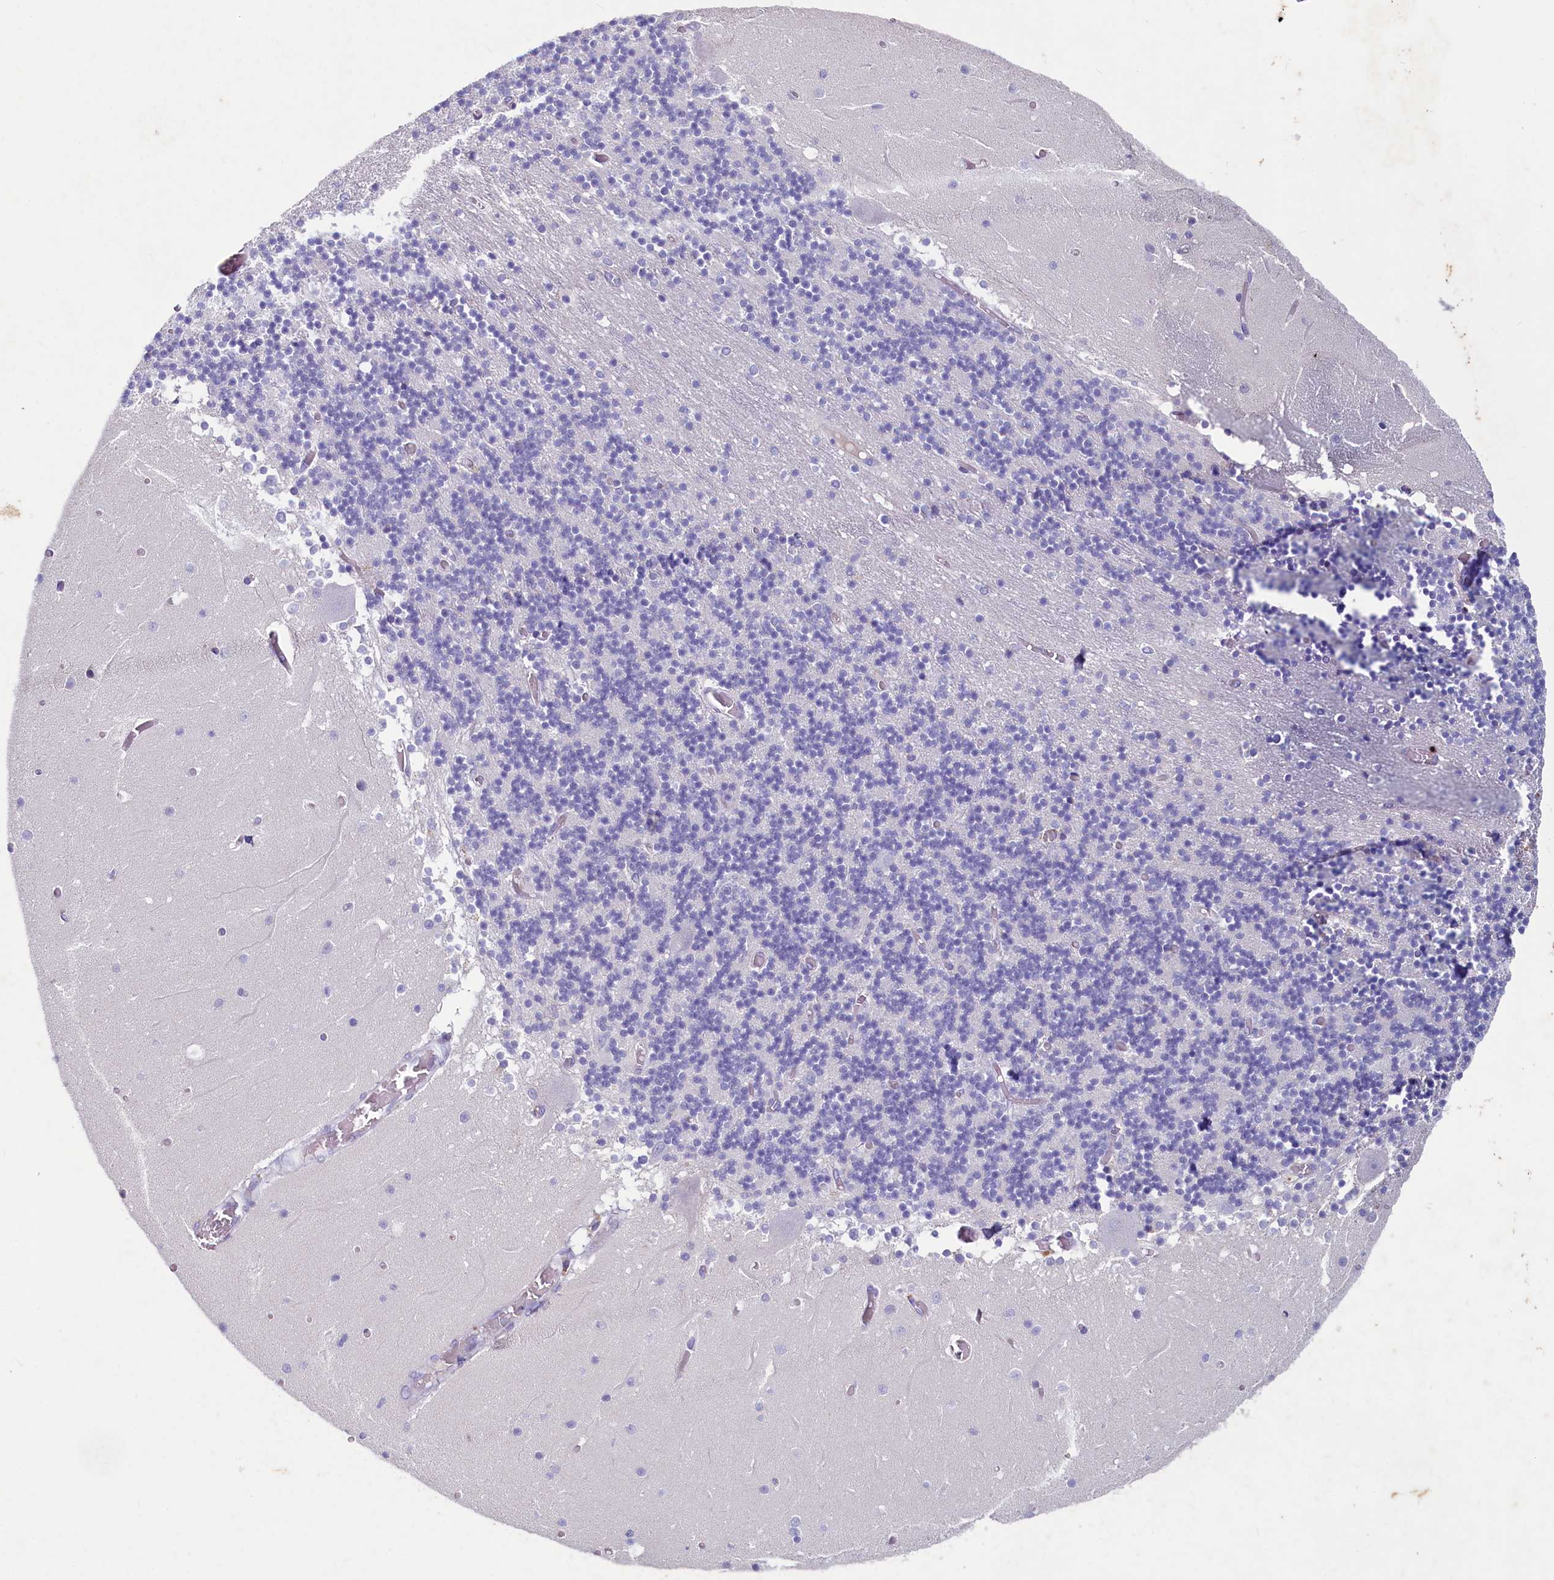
{"staining": {"intensity": "negative", "quantity": "none", "location": "none"}, "tissue": "cerebellum", "cell_type": "Cells in granular layer", "image_type": "normal", "snomed": [{"axis": "morphology", "description": "Normal tissue, NOS"}, {"axis": "topography", "description": "Cerebellum"}], "caption": "The photomicrograph reveals no staining of cells in granular layer in unremarkable cerebellum.", "gene": "INSC", "patient": {"sex": "female", "age": 28}}